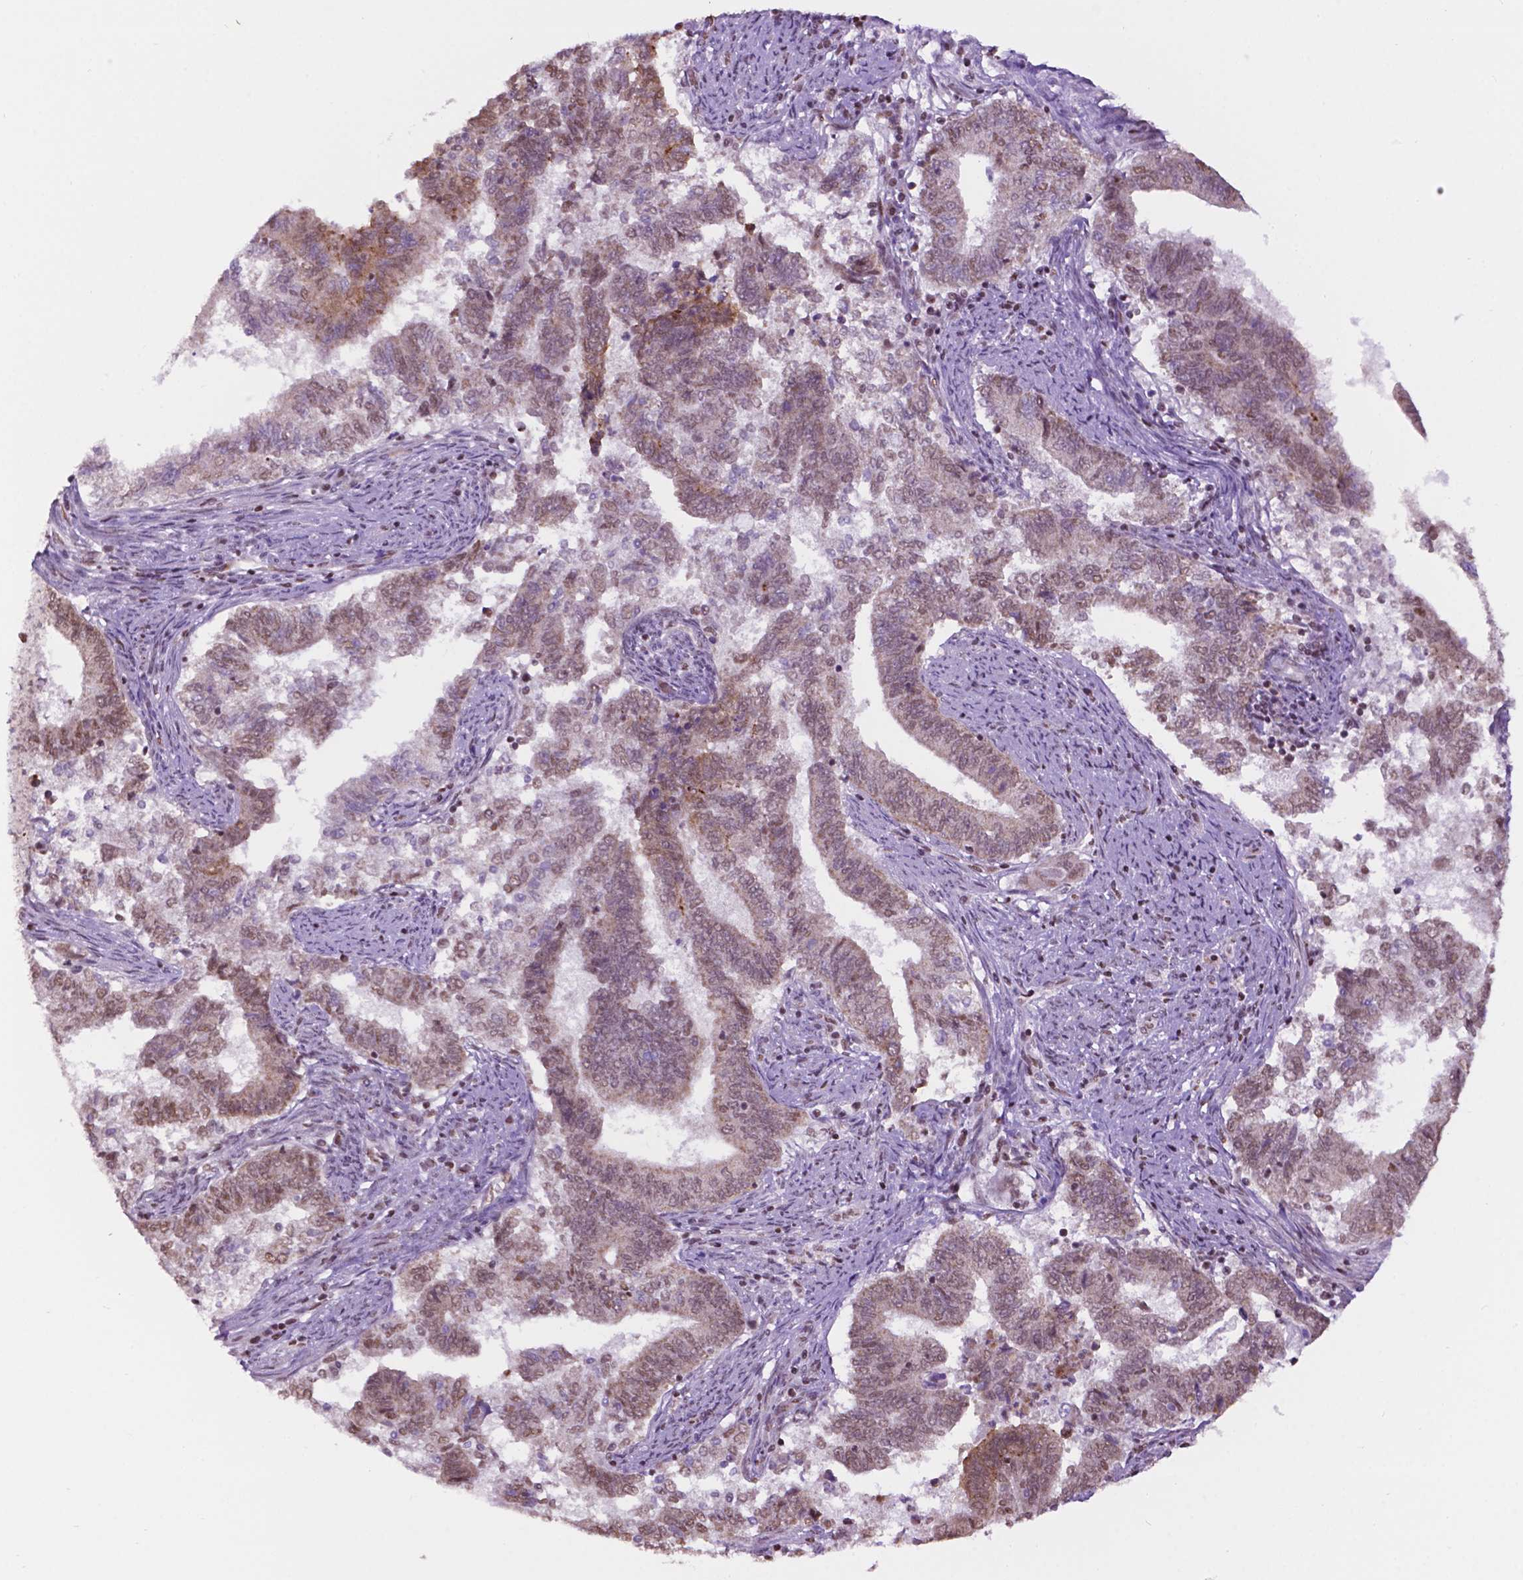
{"staining": {"intensity": "moderate", "quantity": "25%-75%", "location": "cytoplasmic/membranous,nuclear"}, "tissue": "endometrial cancer", "cell_type": "Tumor cells", "image_type": "cancer", "snomed": [{"axis": "morphology", "description": "Adenocarcinoma, NOS"}, {"axis": "topography", "description": "Endometrium"}], "caption": "Endometrial cancer was stained to show a protein in brown. There is medium levels of moderate cytoplasmic/membranous and nuclear positivity in approximately 25%-75% of tumor cells. (brown staining indicates protein expression, while blue staining denotes nuclei).", "gene": "COL23A1", "patient": {"sex": "female", "age": 65}}